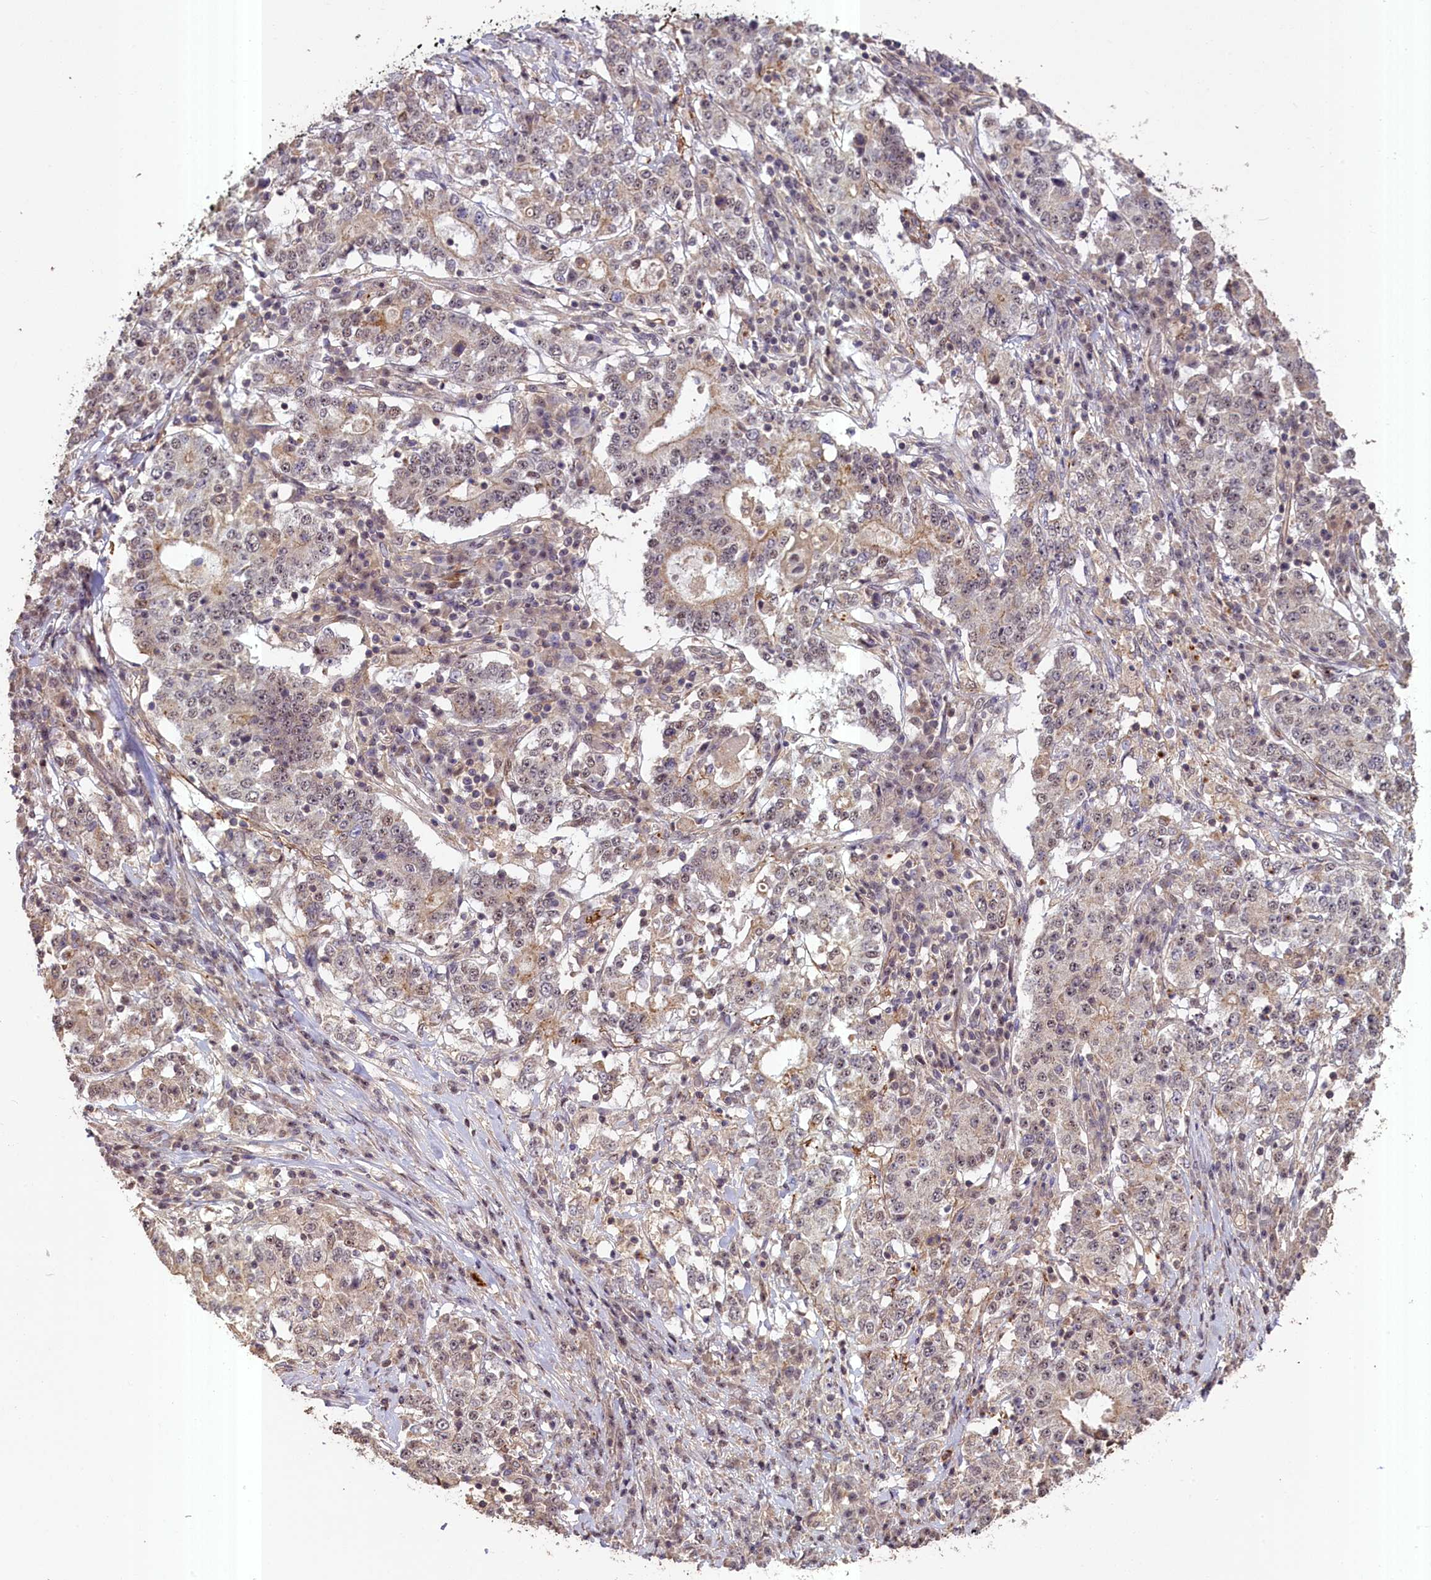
{"staining": {"intensity": "weak", "quantity": "<25%", "location": "cytoplasmic/membranous"}, "tissue": "stomach cancer", "cell_type": "Tumor cells", "image_type": "cancer", "snomed": [{"axis": "morphology", "description": "Adenocarcinoma, NOS"}, {"axis": "topography", "description": "Stomach"}], "caption": "High power microscopy photomicrograph of an IHC micrograph of stomach cancer (adenocarcinoma), revealing no significant expression in tumor cells.", "gene": "FUZ", "patient": {"sex": "male", "age": 59}}